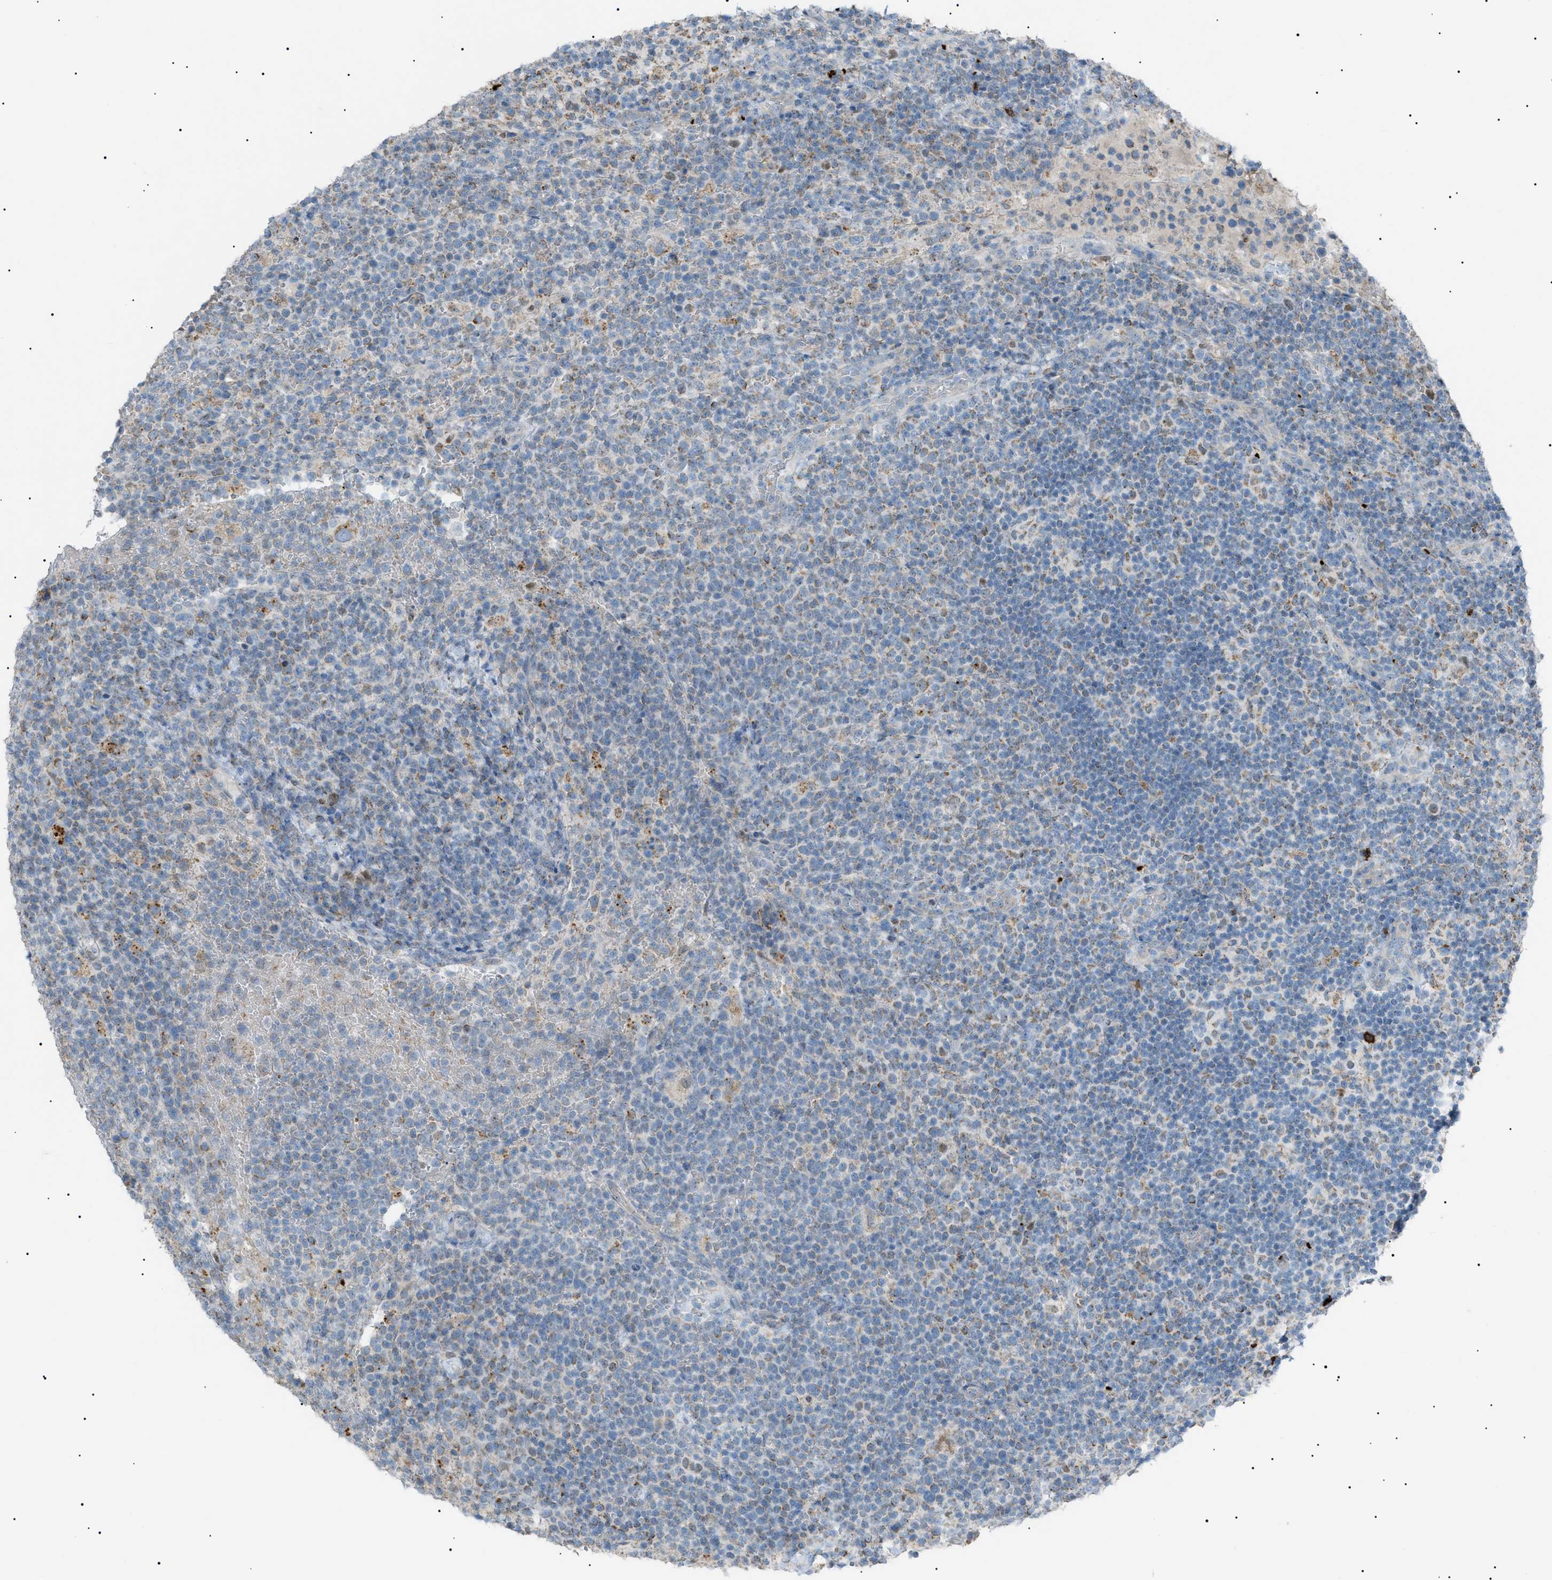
{"staining": {"intensity": "weak", "quantity": "25%-75%", "location": "cytoplasmic/membranous"}, "tissue": "lymphoma", "cell_type": "Tumor cells", "image_type": "cancer", "snomed": [{"axis": "morphology", "description": "Malignant lymphoma, non-Hodgkin's type, High grade"}, {"axis": "topography", "description": "Lymph node"}], "caption": "Tumor cells exhibit weak cytoplasmic/membranous expression in about 25%-75% of cells in lymphoma.", "gene": "ZNF516", "patient": {"sex": "male", "age": 61}}